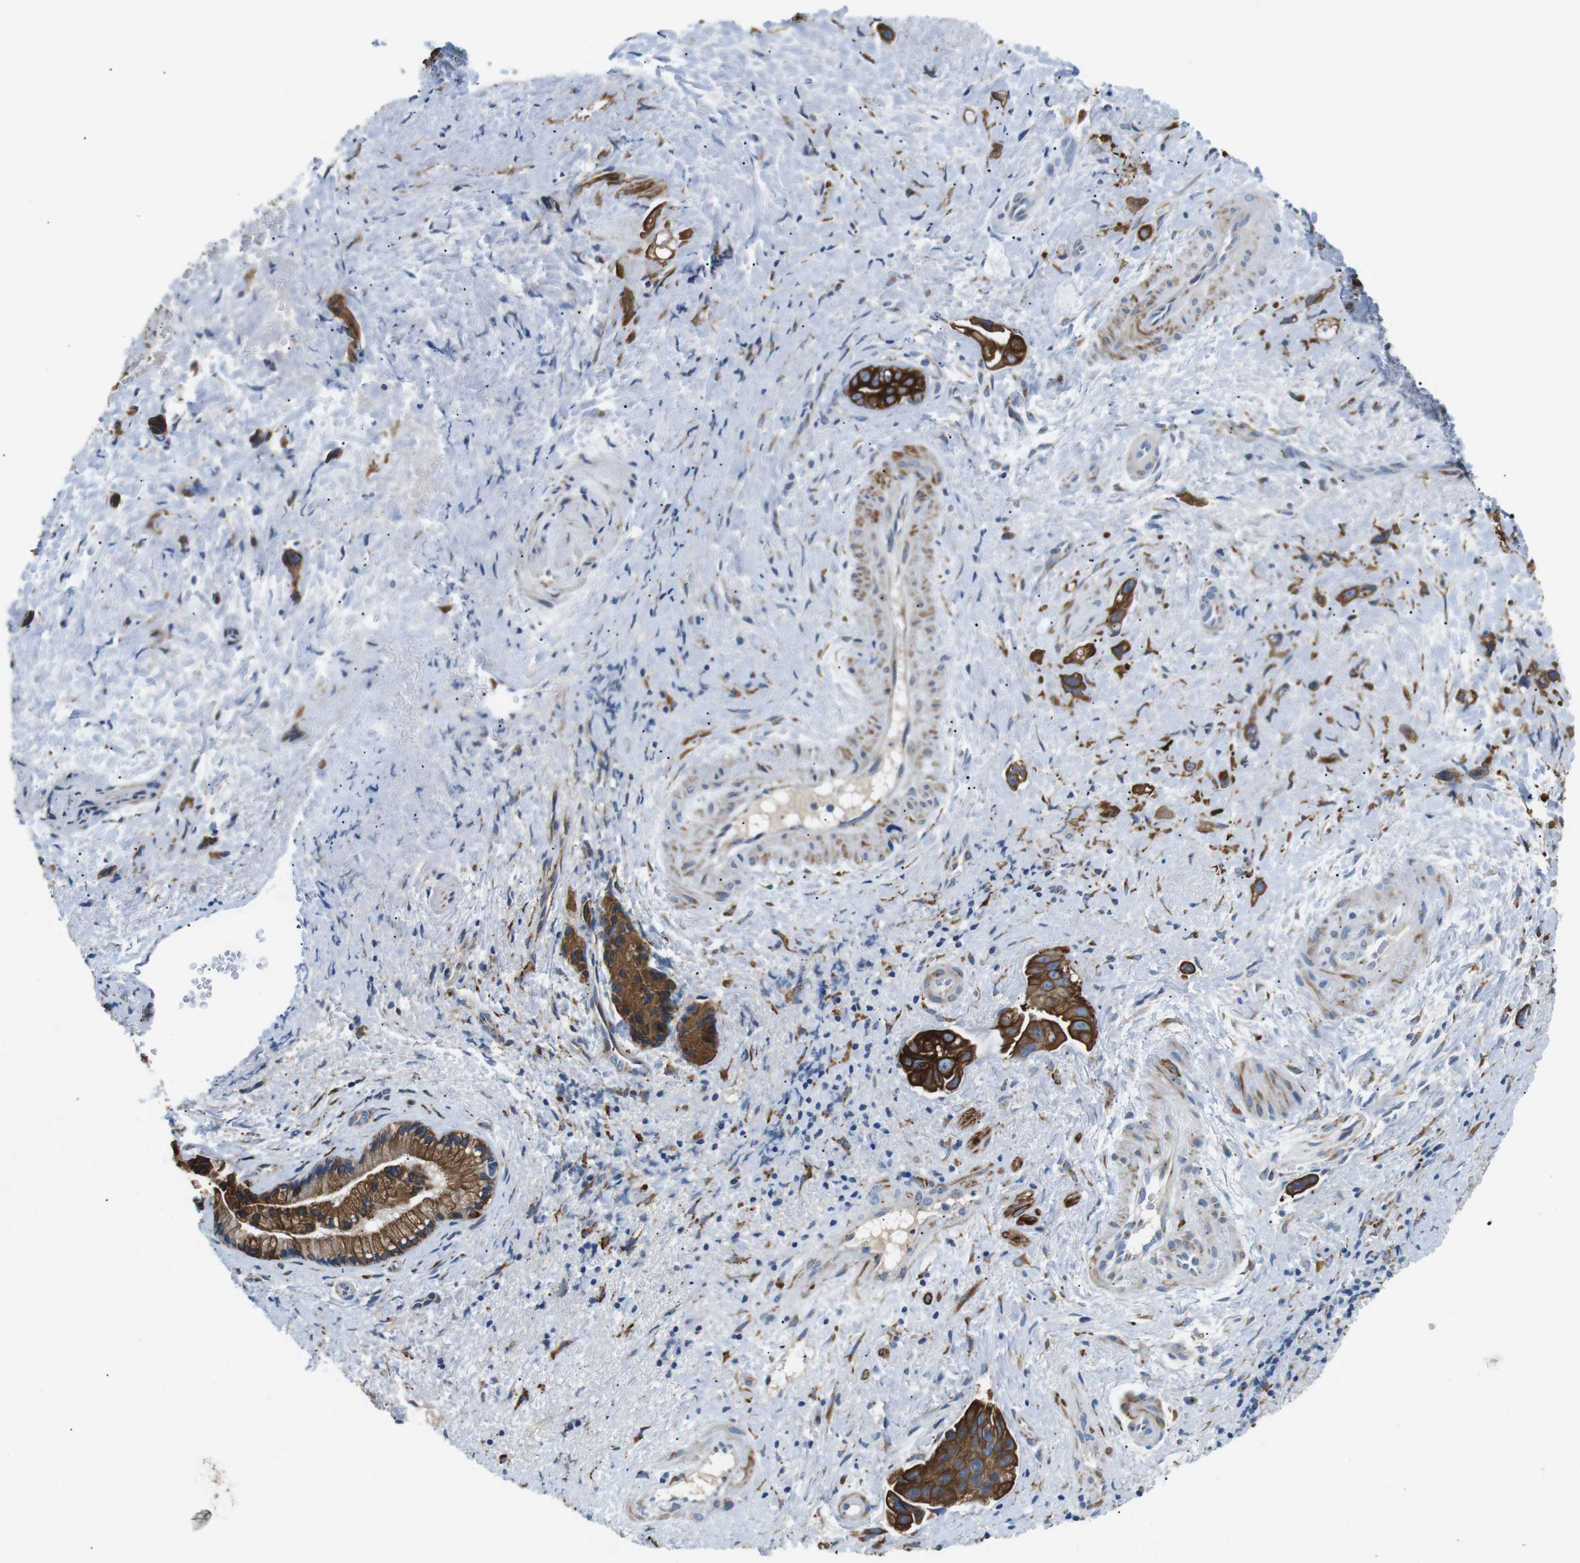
{"staining": {"intensity": "strong", "quantity": ">75%", "location": "cytoplasmic/membranous"}, "tissue": "liver cancer", "cell_type": "Tumor cells", "image_type": "cancer", "snomed": [{"axis": "morphology", "description": "Cholangiocarcinoma"}, {"axis": "topography", "description": "Liver"}], "caption": "A brown stain highlights strong cytoplasmic/membranous positivity of a protein in cholangiocarcinoma (liver) tumor cells.", "gene": "UNC5CL", "patient": {"sex": "female", "age": 65}}